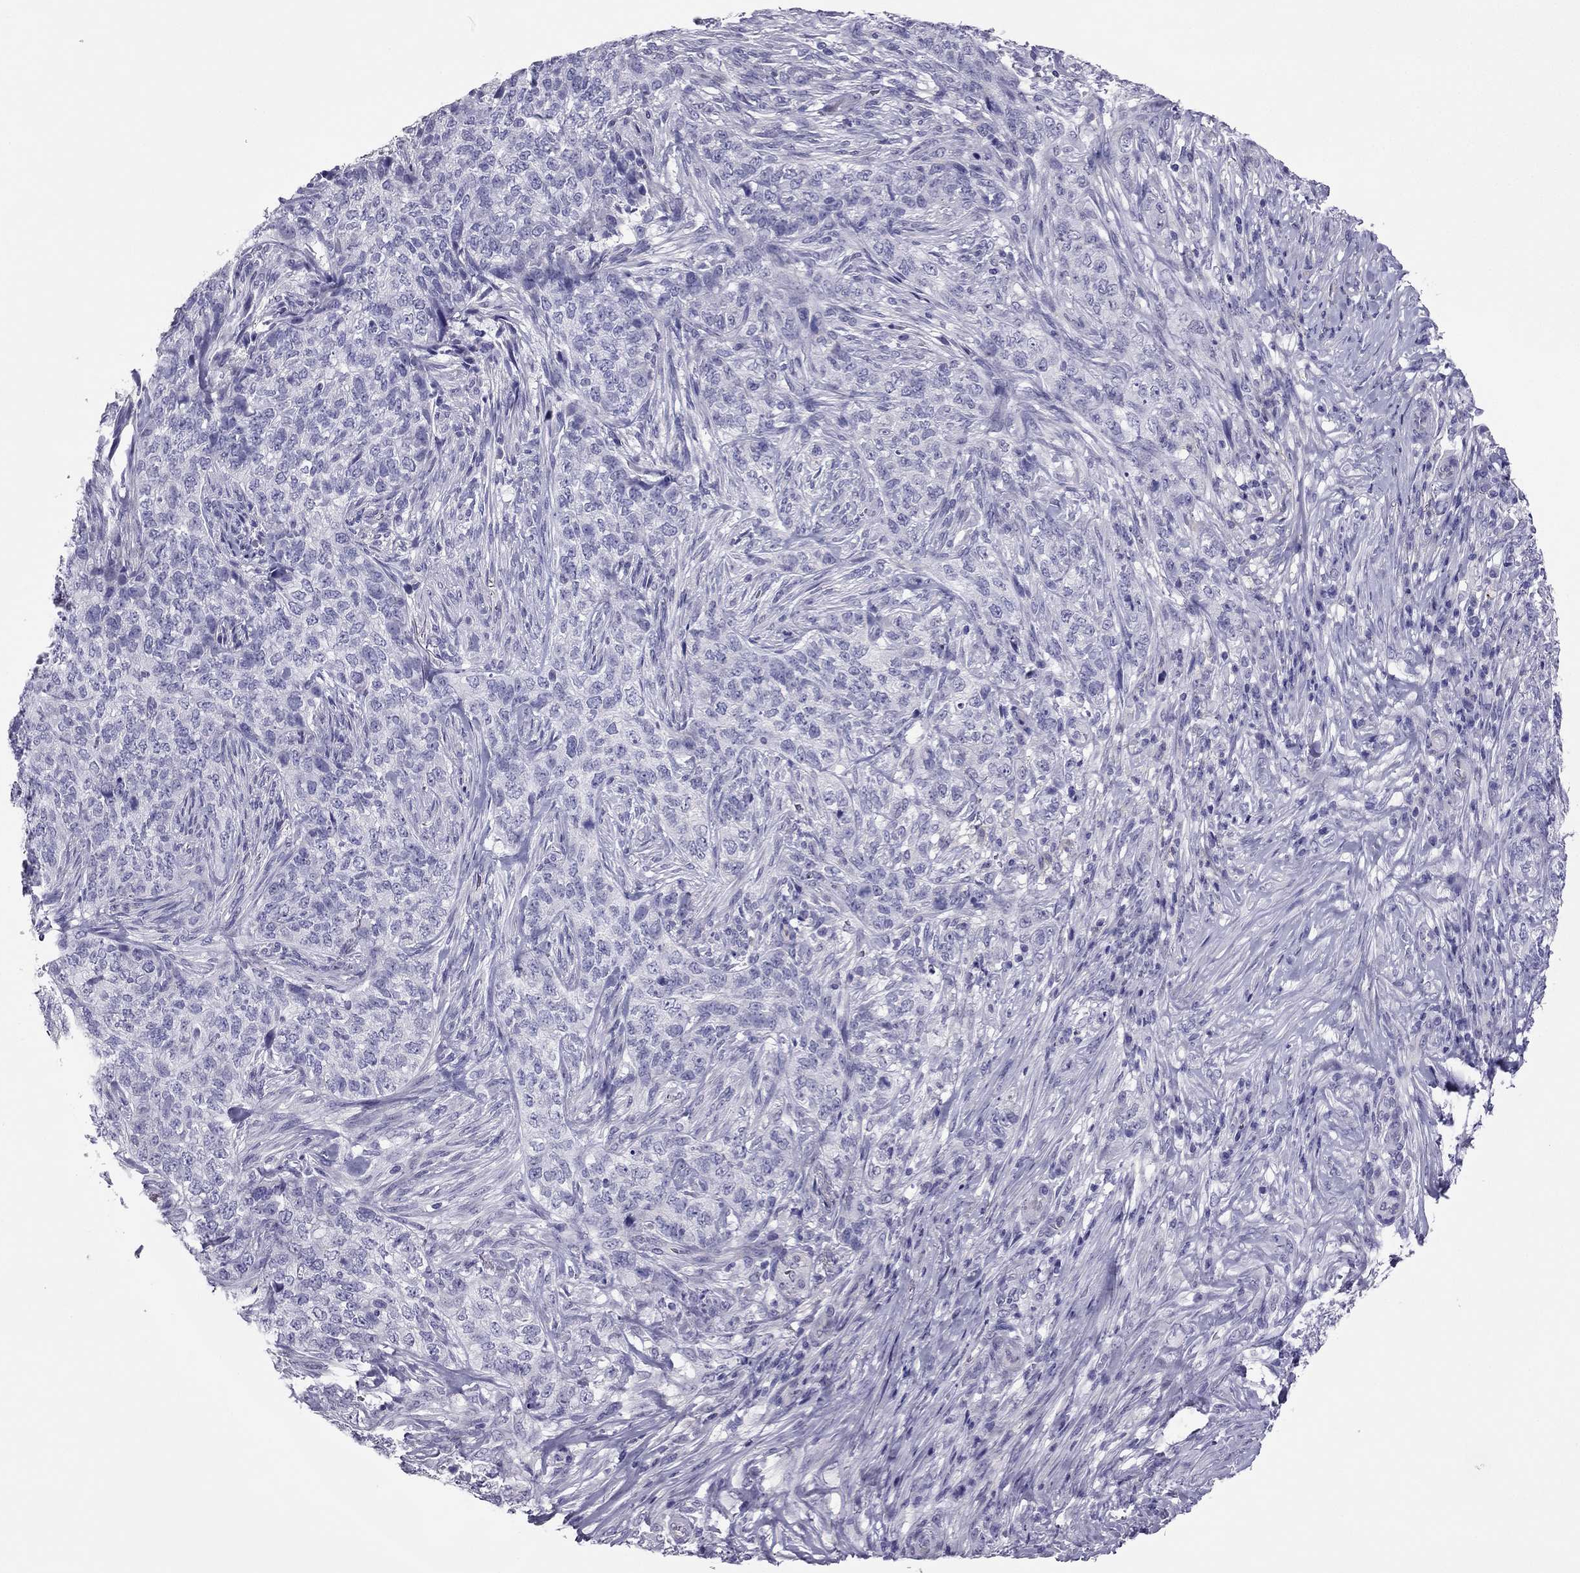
{"staining": {"intensity": "negative", "quantity": "none", "location": "none"}, "tissue": "skin cancer", "cell_type": "Tumor cells", "image_type": "cancer", "snomed": [{"axis": "morphology", "description": "Basal cell carcinoma"}, {"axis": "topography", "description": "Skin"}], "caption": "Immunohistochemistry (IHC) image of human skin cancer stained for a protein (brown), which shows no staining in tumor cells. Brightfield microscopy of IHC stained with DAB (brown) and hematoxylin (blue), captured at high magnification.", "gene": "PDE6A", "patient": {"sex": "female", "age": 69}}